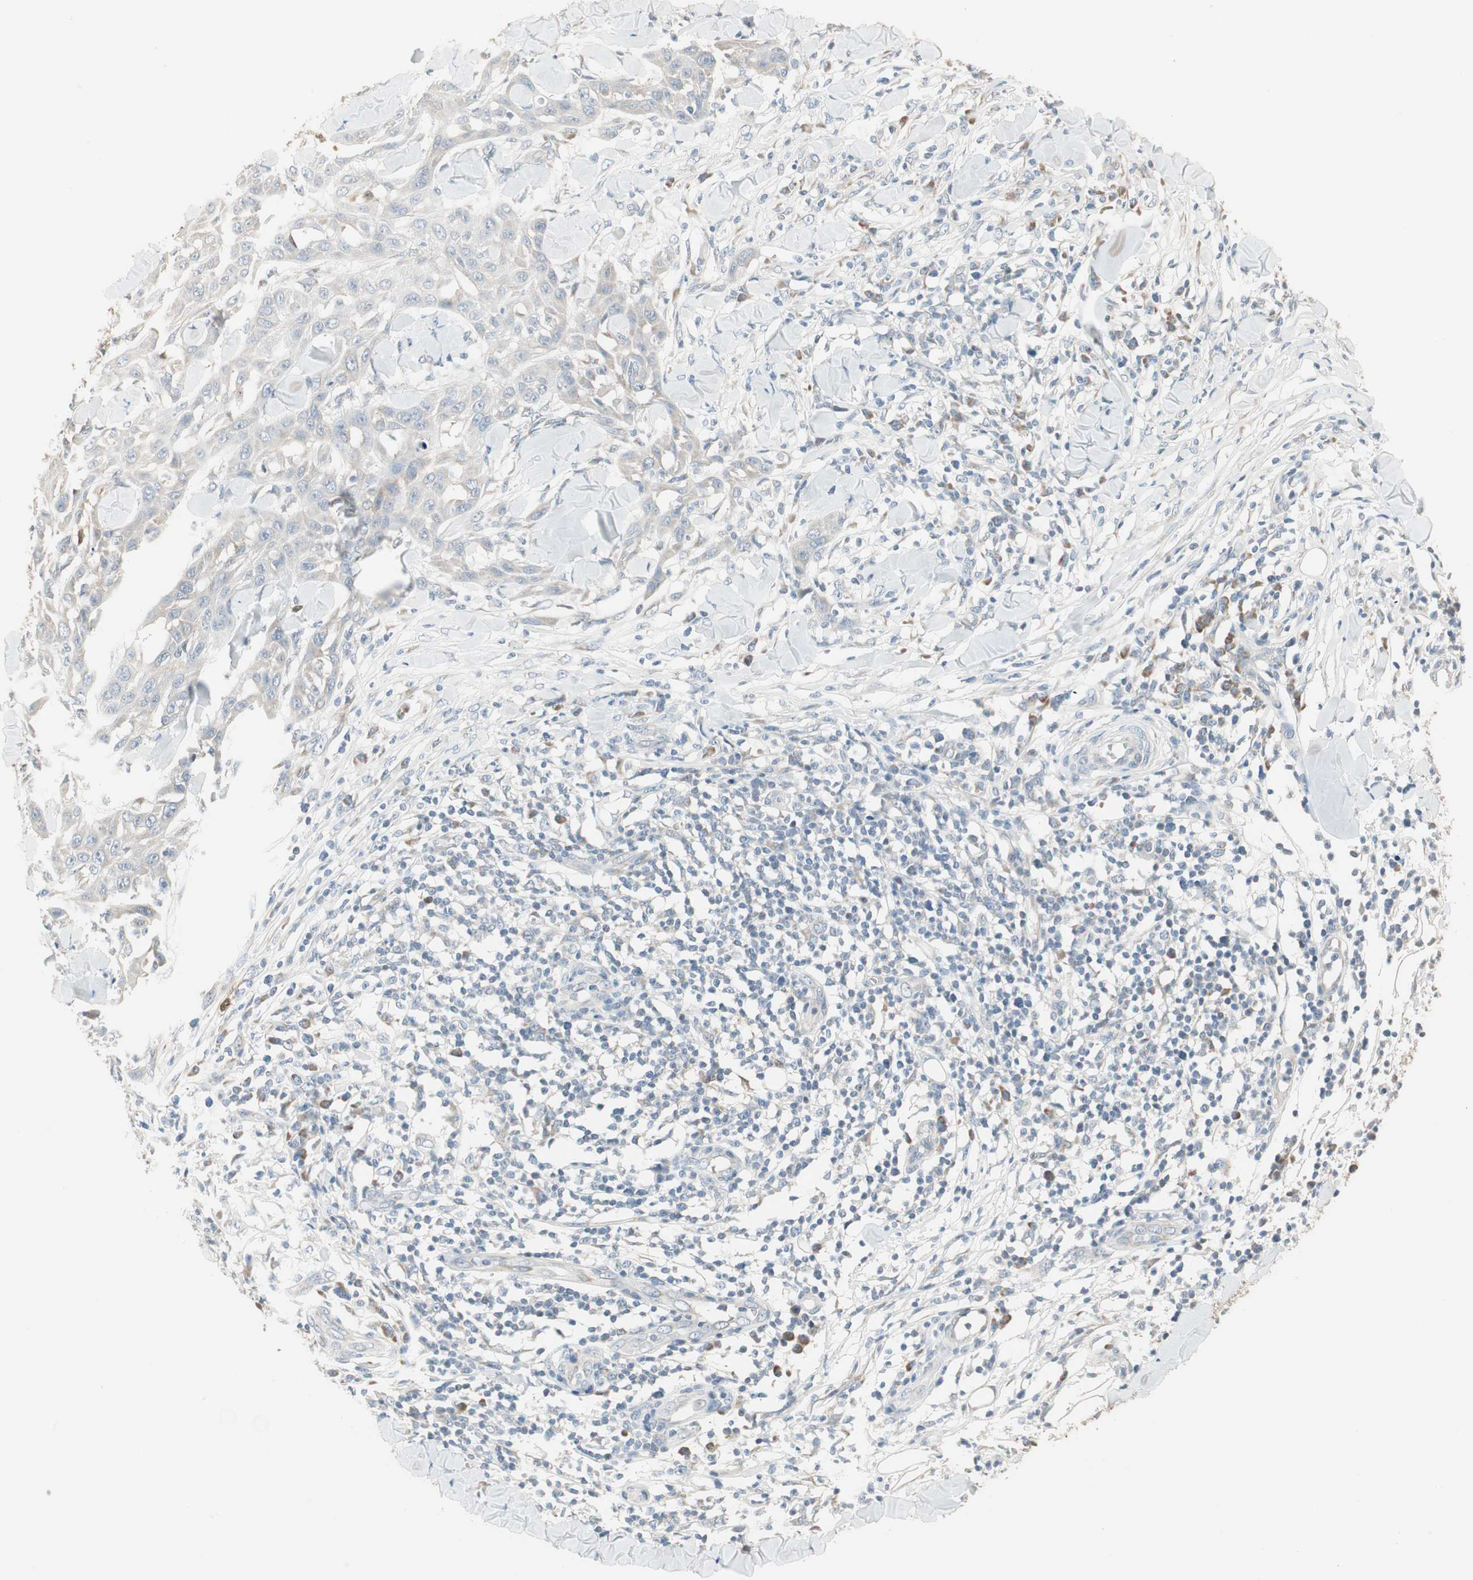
{"staining": {"intensity": "negative", "quantity": "none", "location": "none"}, "tissue": "skin cancer", "cell_type": "Tumor cells", "image_type": "cancer", "snomed": [{"axis": "morphology", "description": "Squamous cell carcinoma, NOS"}, {"axis": "topography", "description": "Skin"}], "caption": "Image shows no protein positivity in tumor cells of skin squamous cell carcinoma tissue.", "gene": "PDZK1", "patient": {"sex": "male", "age": 24}}